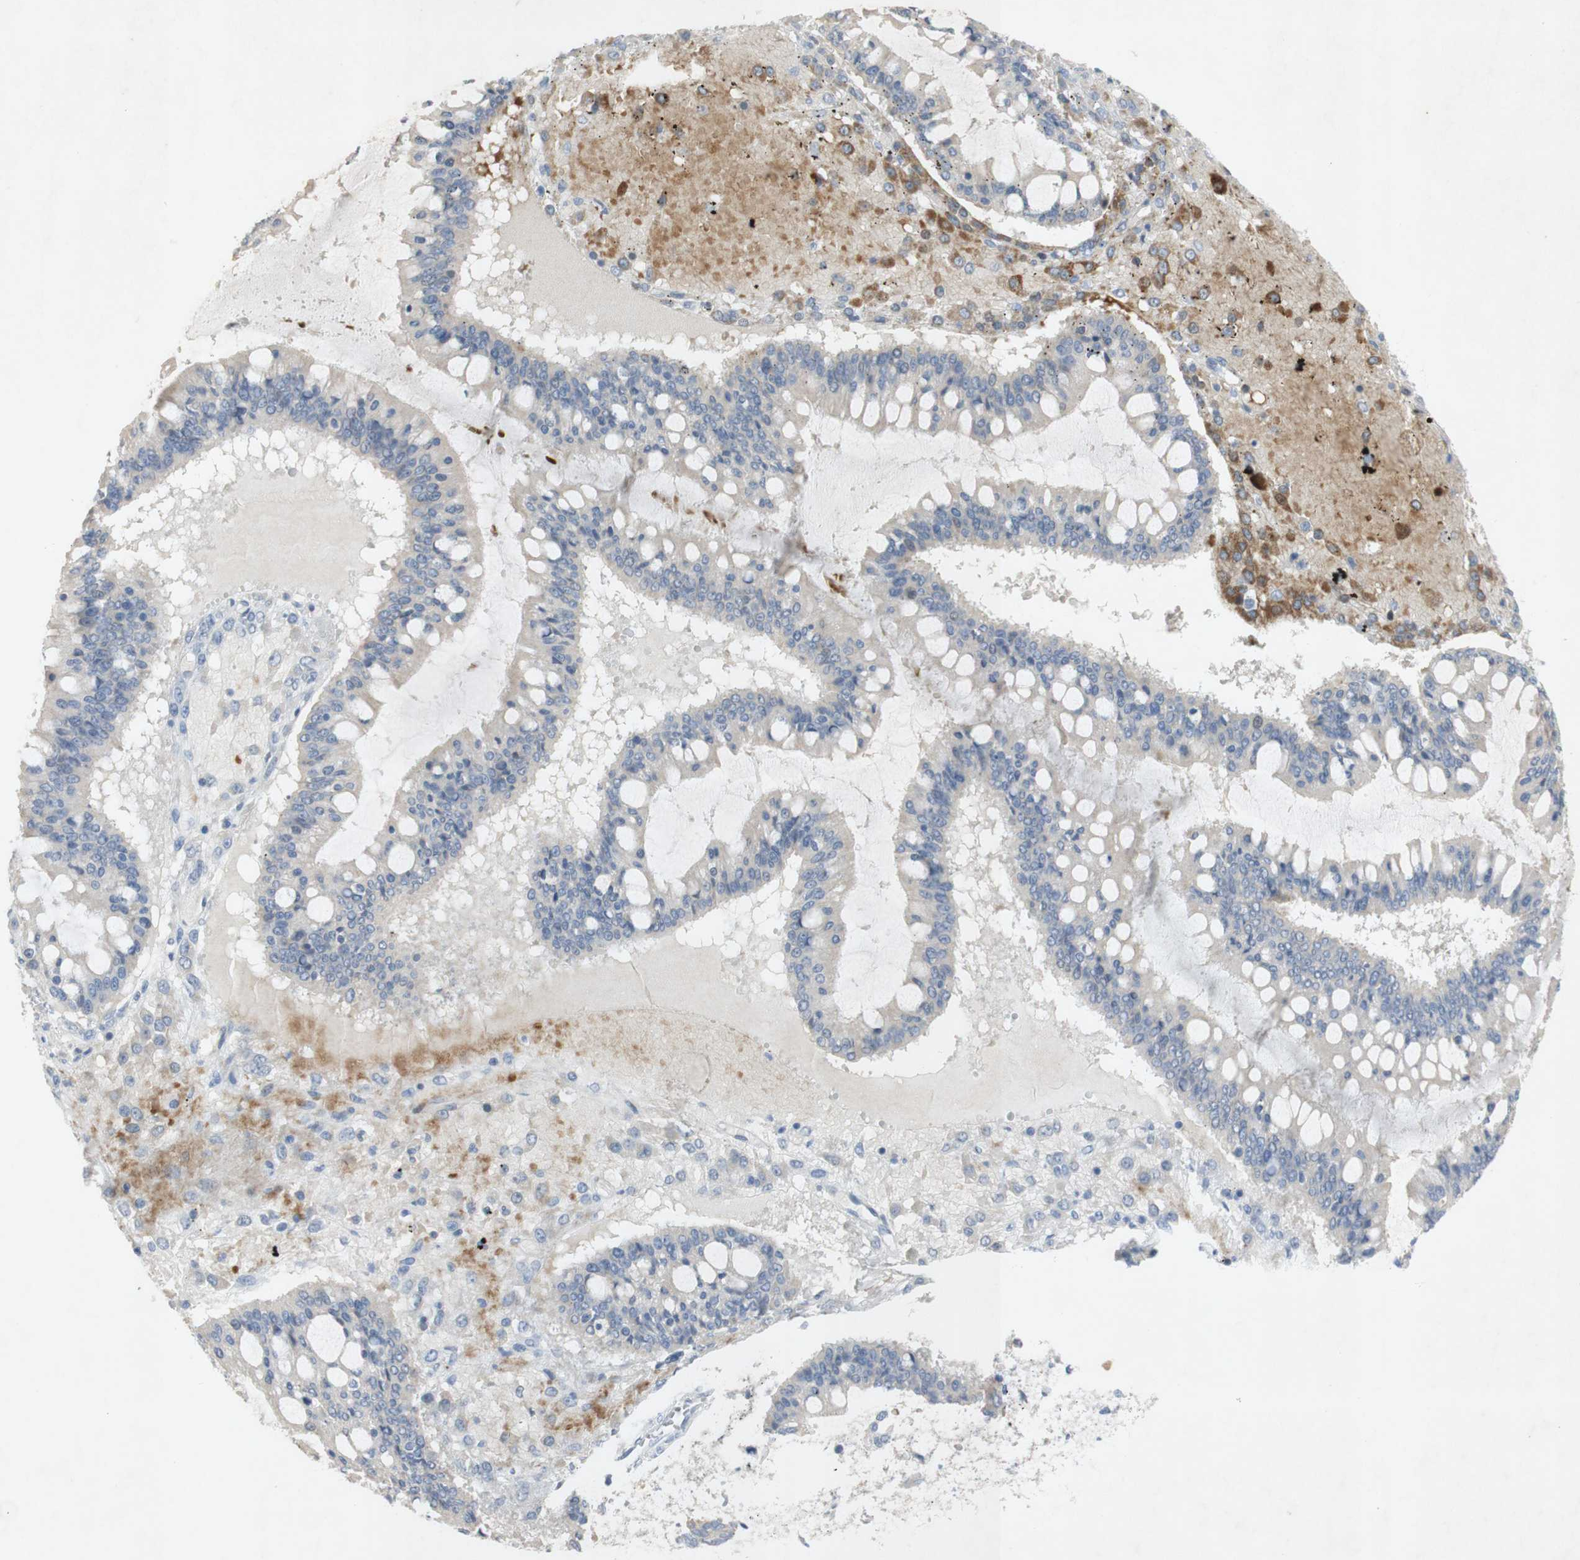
{"staining": {"intensity": "negative", "quantity": "none", "location": "none"}, "tissue": "ovarian cancer", "cell_type": "Tumor cells", "image_type": "cancer", "snomed": [{"axis": "morphology", "description": "Cystadenocarcinoma, mucinous, NOS"}, {"axis": "topography", "description": "Ovary"}], "caption": "This is an immunohistochemistry micrograph of human ovarian cancer (mucinous cystadenocarcinoma). There is no expression in tumor cells.", "gene": "EPO", "patient": {"sex": "female", "age": 73}}